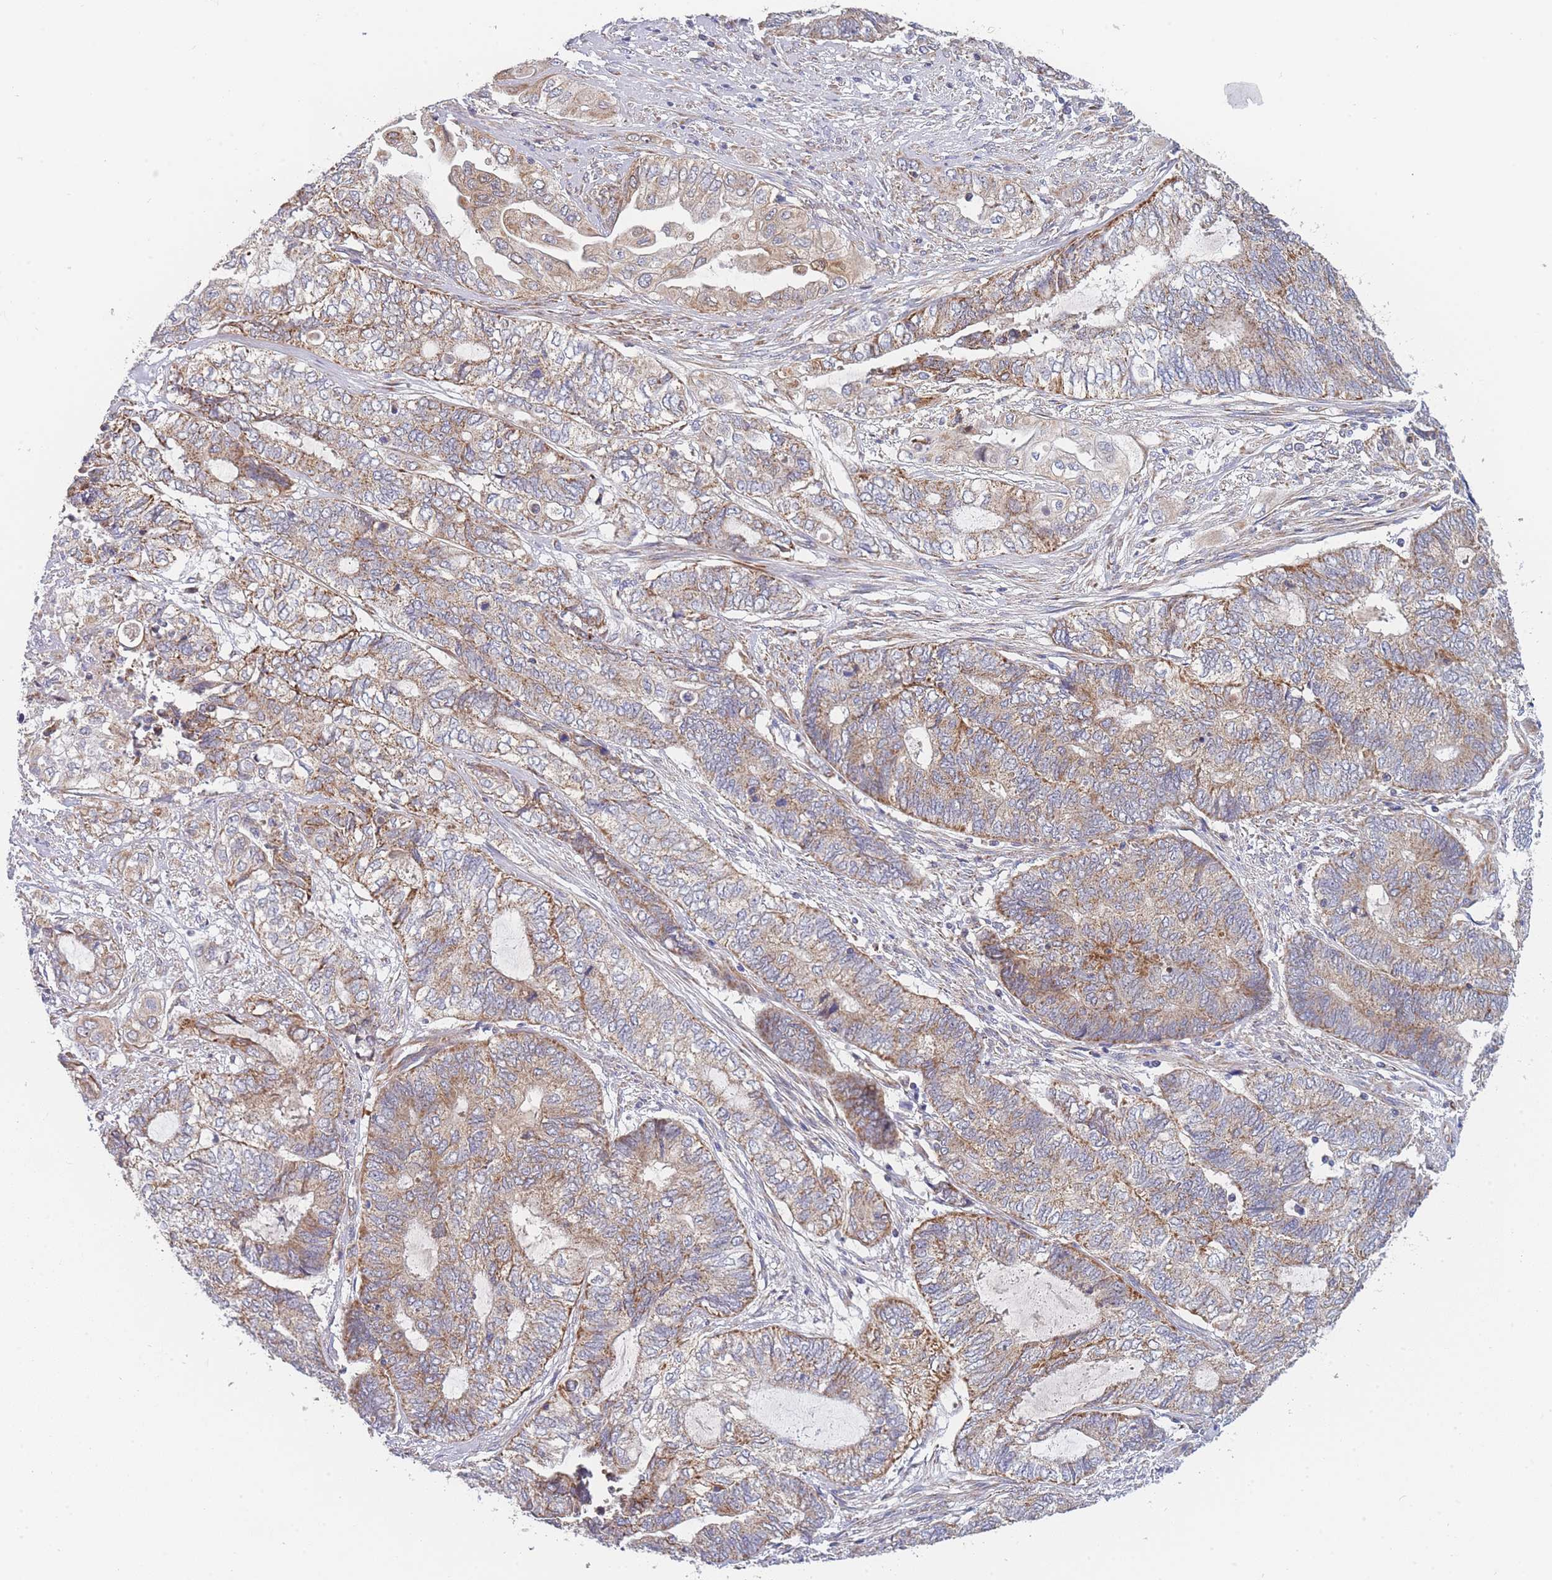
{"staining": {"intensity": "moderate", "quantity": ">75%", "location": "cytoplasmic/membranous"}, "tissue": "endometrial cancer", "cell_type": "Tumor cells", "image_type": "cancer", "snomed": [{"axis": "morphology", "description": "Adenocarcinoma, NOS"}, {"axis": "topography", "description": "Uterus"}, {"axis": "topography", "description": "Endometrium"}], "caption": "A histopathology image of endometrial adenocarcinoma stained for a protein shows moderate cytoplasmic/membranous brown staining in tumor cells.", "gene": "MTRES1", "patient": {"sex": "female", "age": 70}}